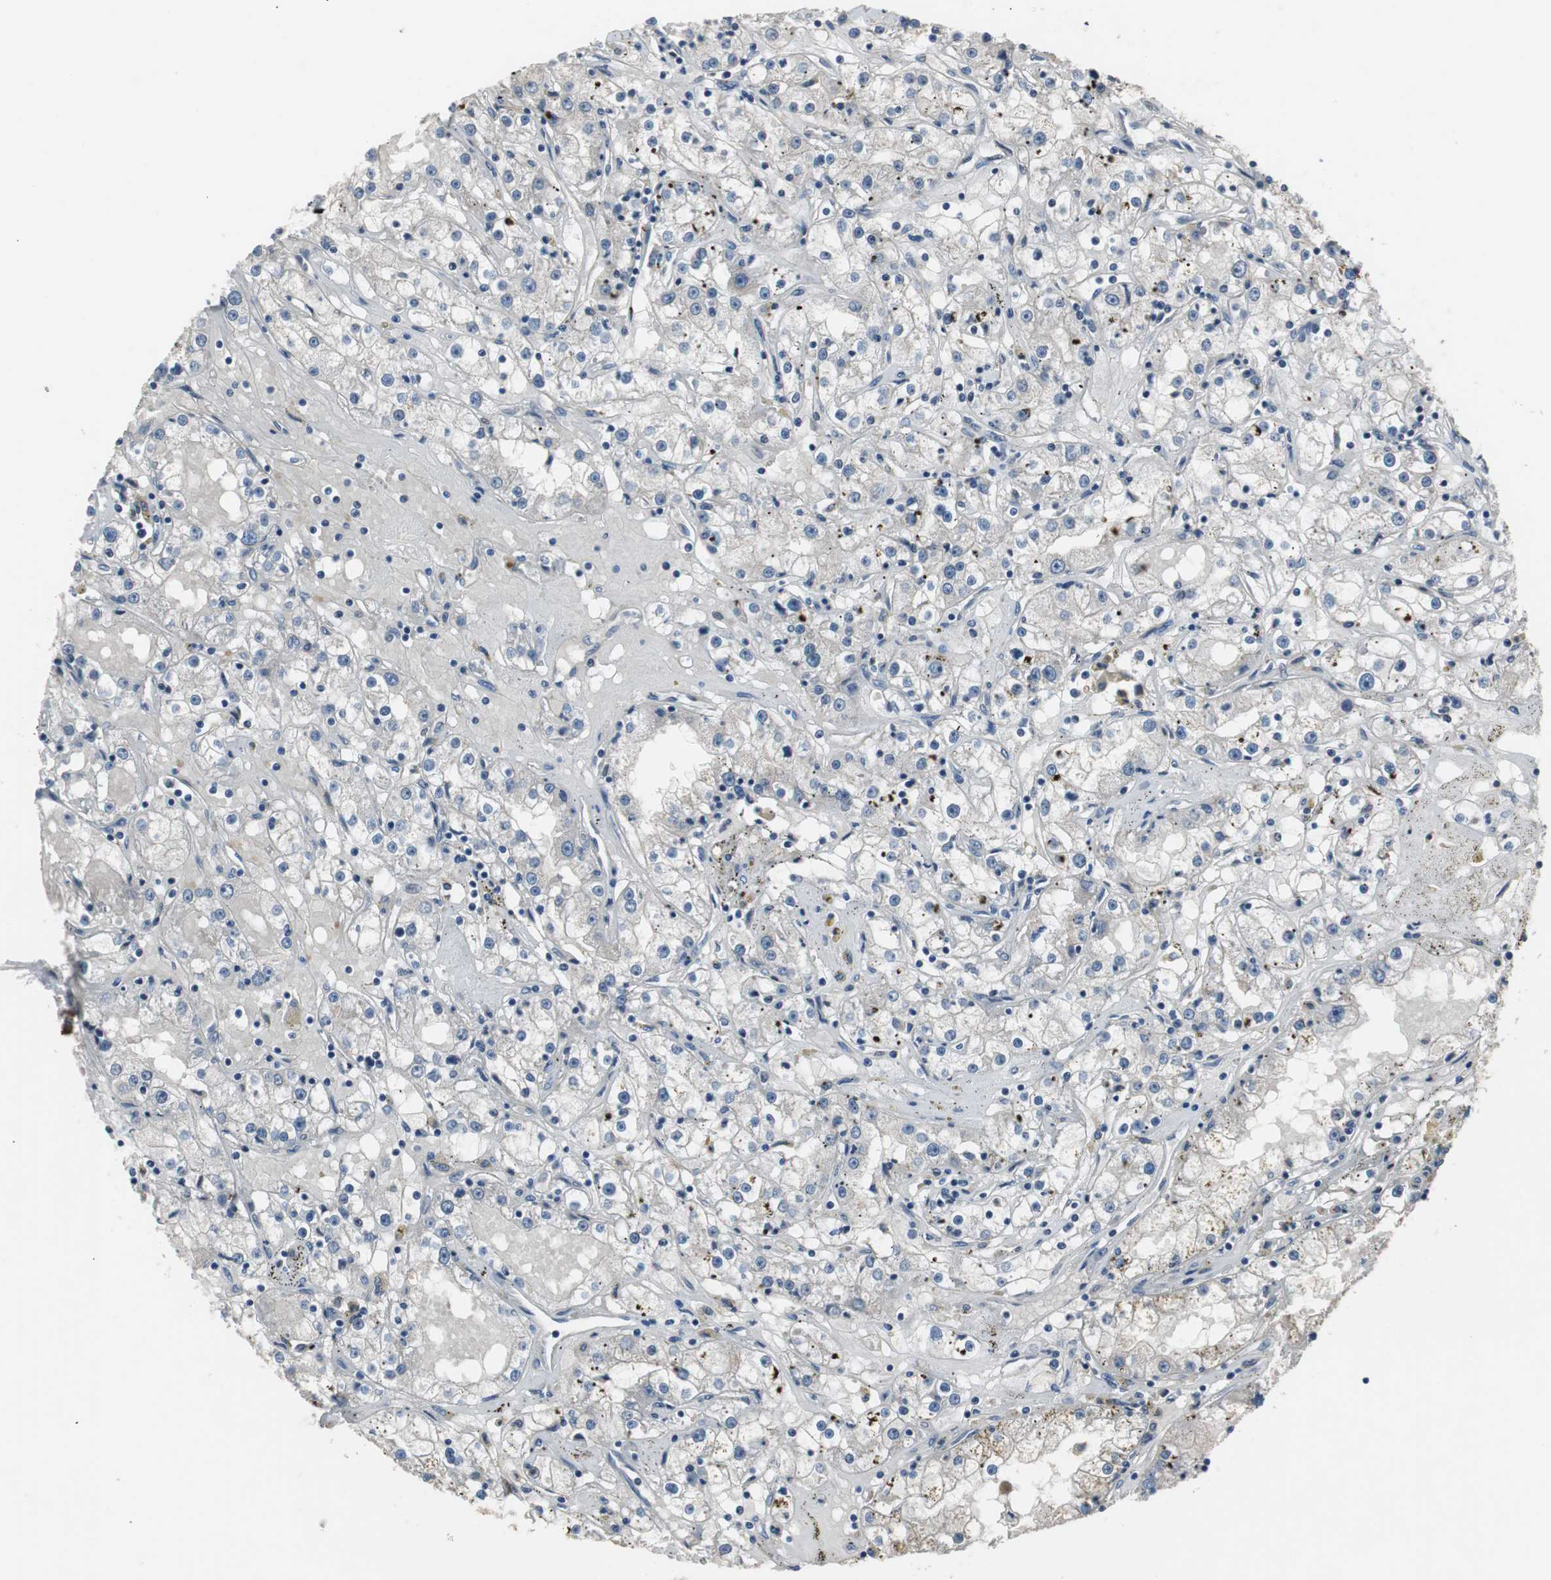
{"staining": {"intensity": "negative", "quantity": "none", "location": "none"}, "tissue": "renal cancer", "cell_type": "Tumor cells", "image_type": "cancer", "snomed": [{"axis": "morphology", "description": "Adenocarcinoma, NOS"}, {"axis": "topography", "description": "Kidney"}], "caption": "DAB immunohistochemical staining of adenocarcinoma (renal) displays no significant expression in tumor cells.", "gene": "PCYT1B", "patient": {"sex": "male", "age": 56}}